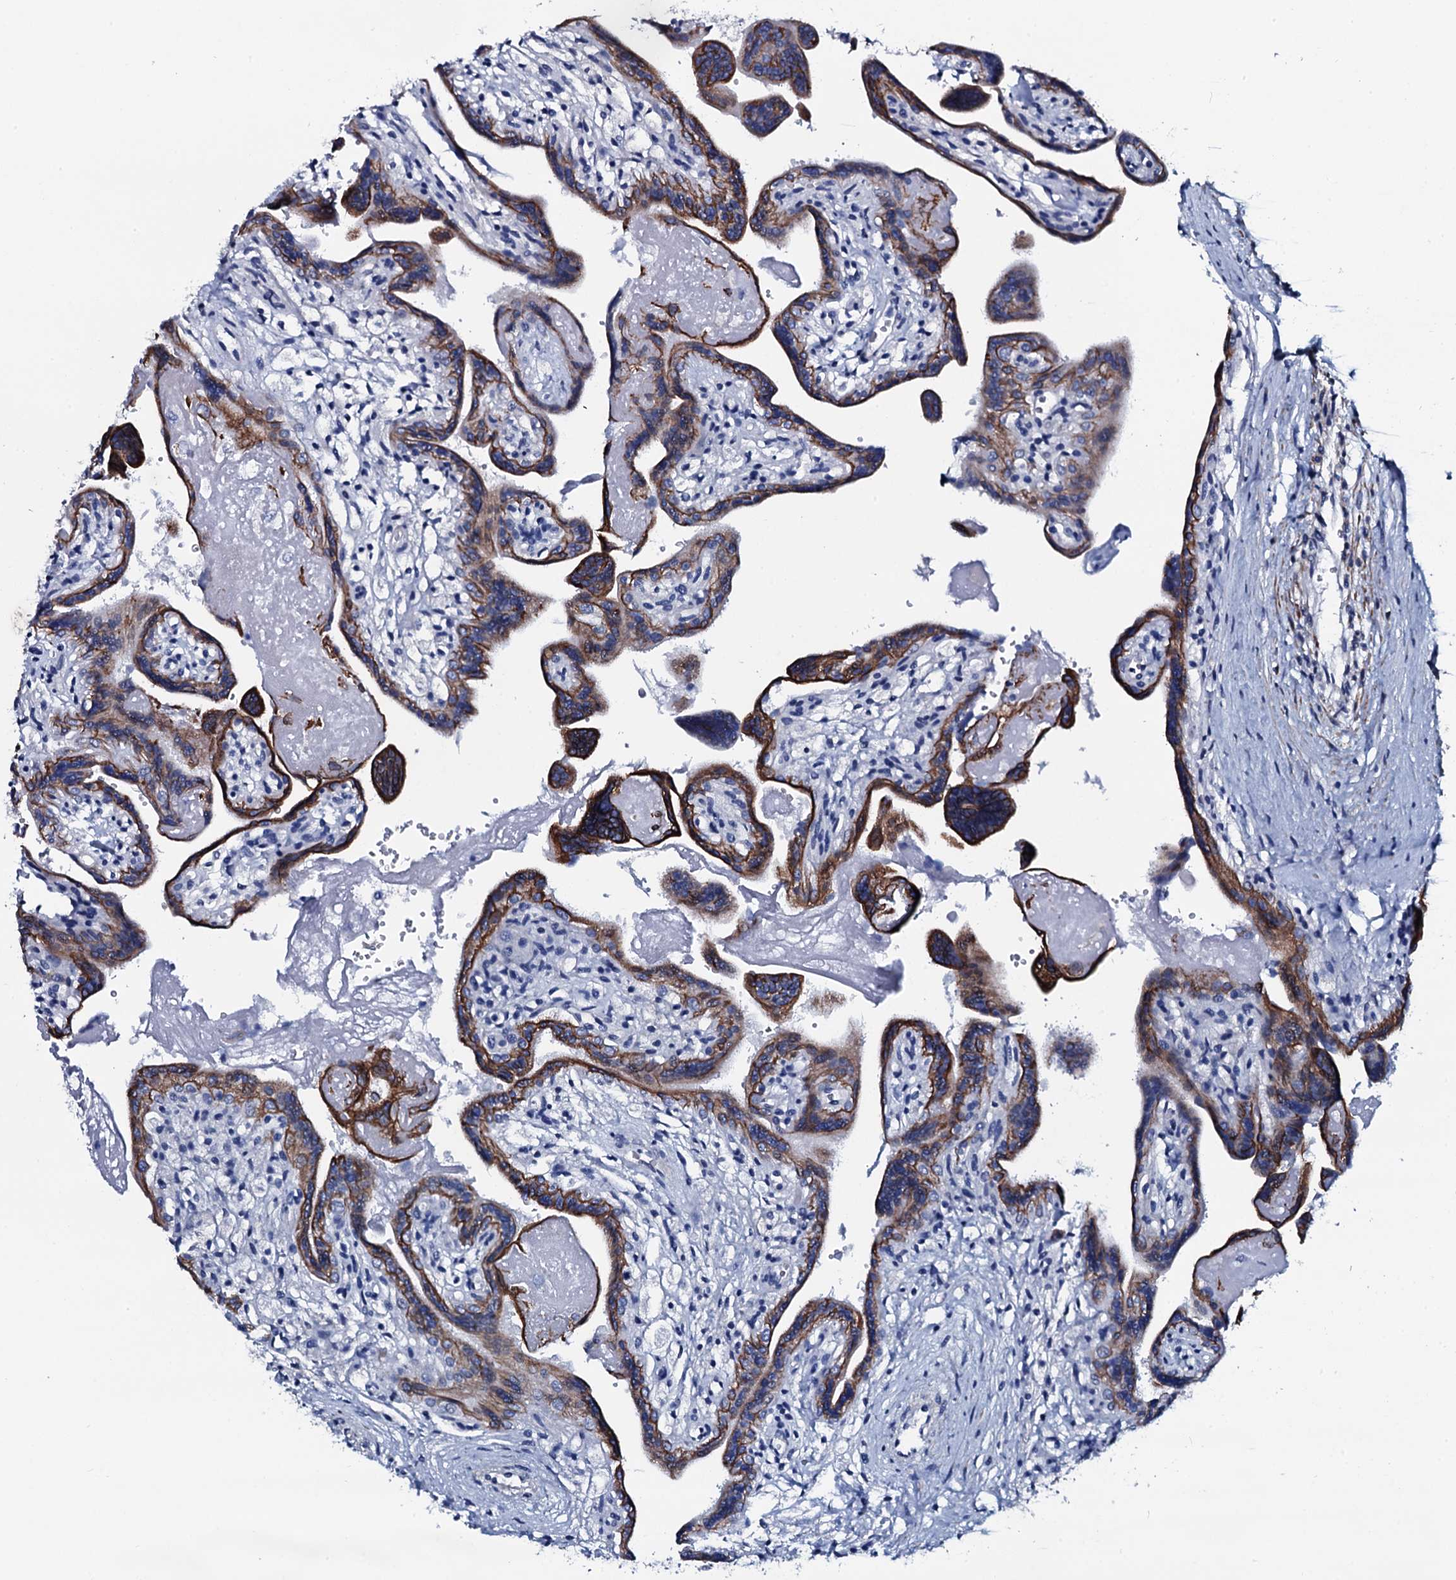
{"staining": {"intensity": "strong", "quantity": "25%-75%", "location": "cytoplasmic/membranous"}, "tissue": "placenta", "cell_type": "Trophoblastic cells", "image_type": "normal", "snomed": [{"axis": "morphology", "description": "Normal tissue, NOS"}, {"axis": "topography", "description": "Placenta"}], "caption": "An immunohistochemistry micrograph of normal tissue is shown. Protein staining in brown labels strong cytoplasmic/membranous positivity in placenta within trophoblastic cells.", "gene": "GYS2", "patient": {"sex": "female", "age": 37}}